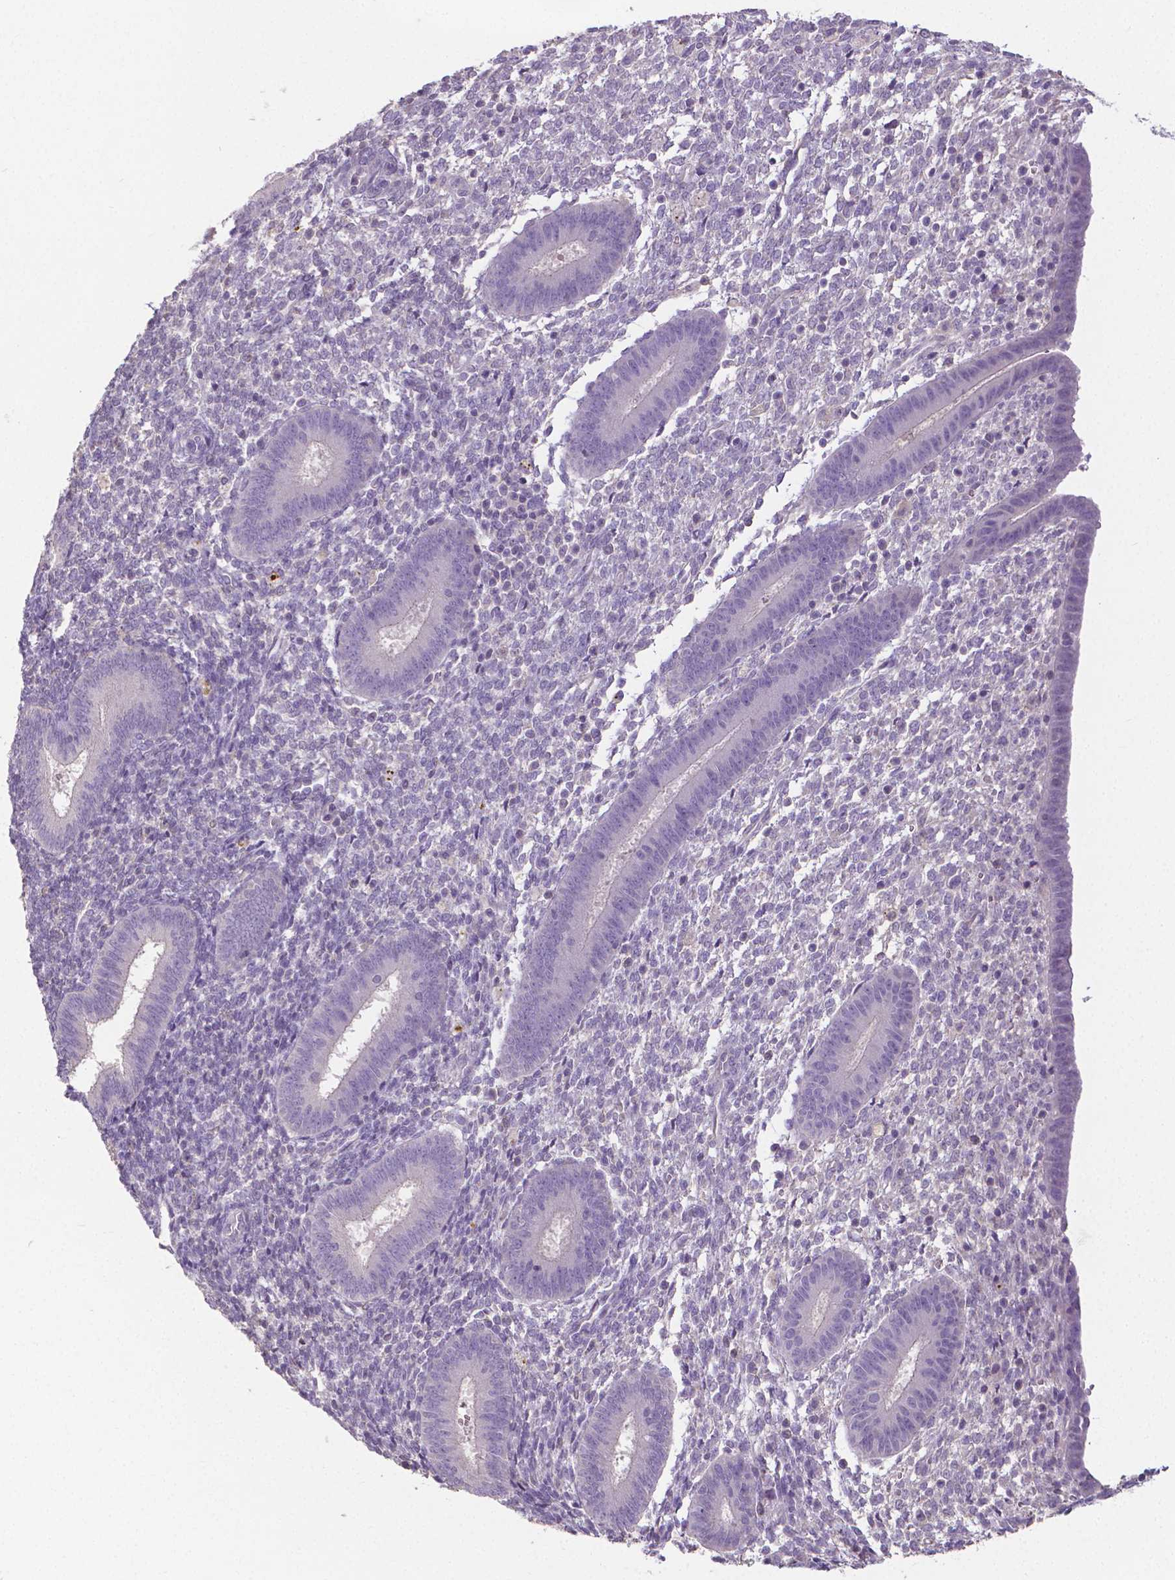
{"staining": {"intensity": "negative", "quantity": "none", "location": "none"}, "tissue": "endometrium", "cell_type": "Cells in endometrial stroma", "image_type": "normal", "snomed": [{"axis": "morphology", "description": "Normal tissue, NOS"}, {"axis": "topography", "description": "Endometrium"}], "caption": "Cells in endometrial stroma show no significant expression in unremarkable endometrium.", "gene": "CRMP1", "patient": {"sex": "female", "age": 25}}